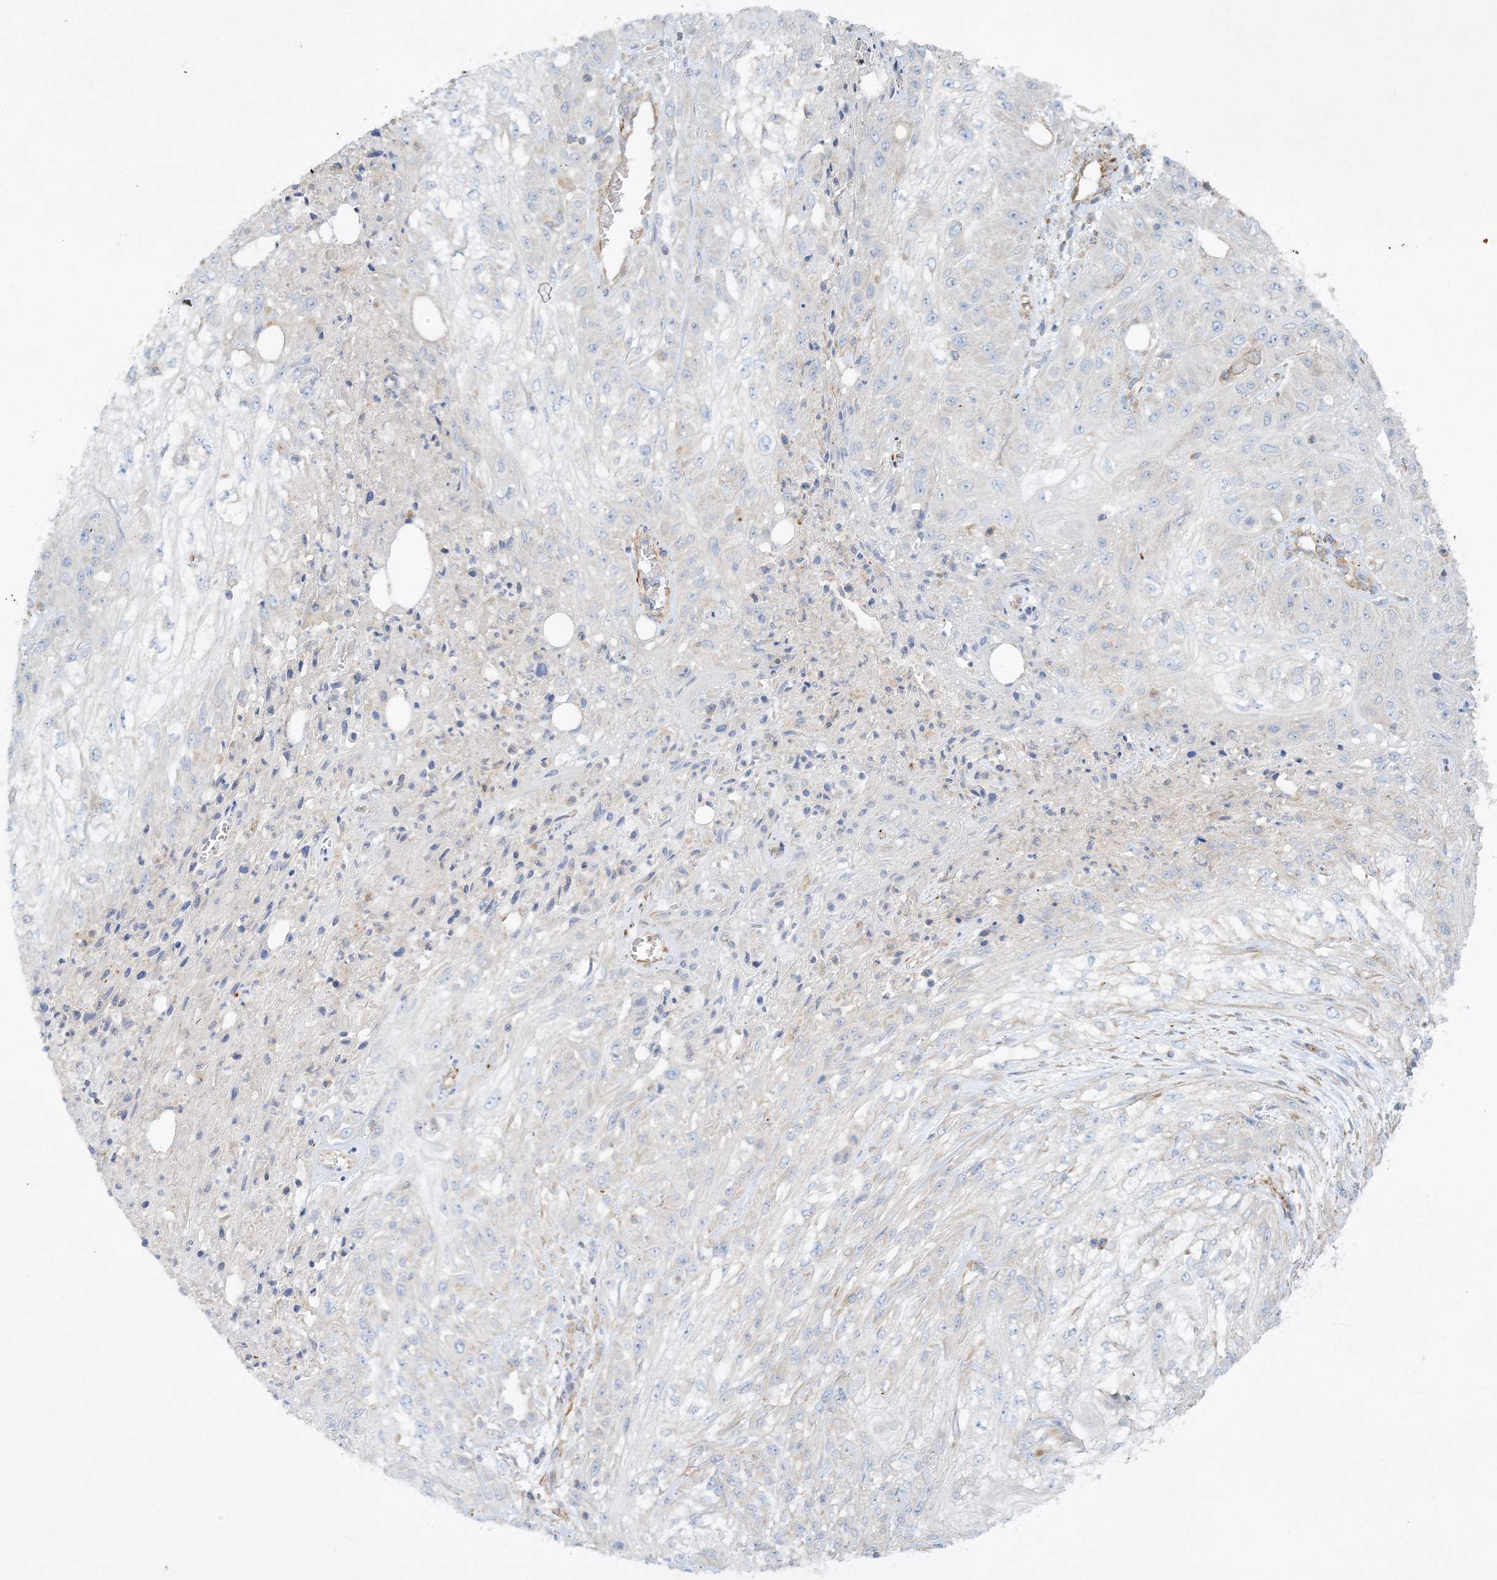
{"staining": {"intensity": "negative", "quantity": "none", "location": "none"}, "tissue": "skin cancer", "cell_type": "Tumor cells", "image_type": "cancer", "snomed": [{"axis": "morphology", "description": "Squamous cell carcinoma, NOS"}, {"axis": "morphology", "description": "Squamous cell carcinoma, metastatic, NOS"}, {"axis": "topography", "description": "Skin"}, {"axis": "topography", "description": "Lymph node"}], "caption": "High power microscopy photomicrograph of an immunohistochemistry histopathology image of skin cancer (squamous cell carcinoma), revealing no significant staining in tumor cells. Nuclei are stained in blue.", "gene": "WDR37", "patient": {"sex": "male", "age": 75}}